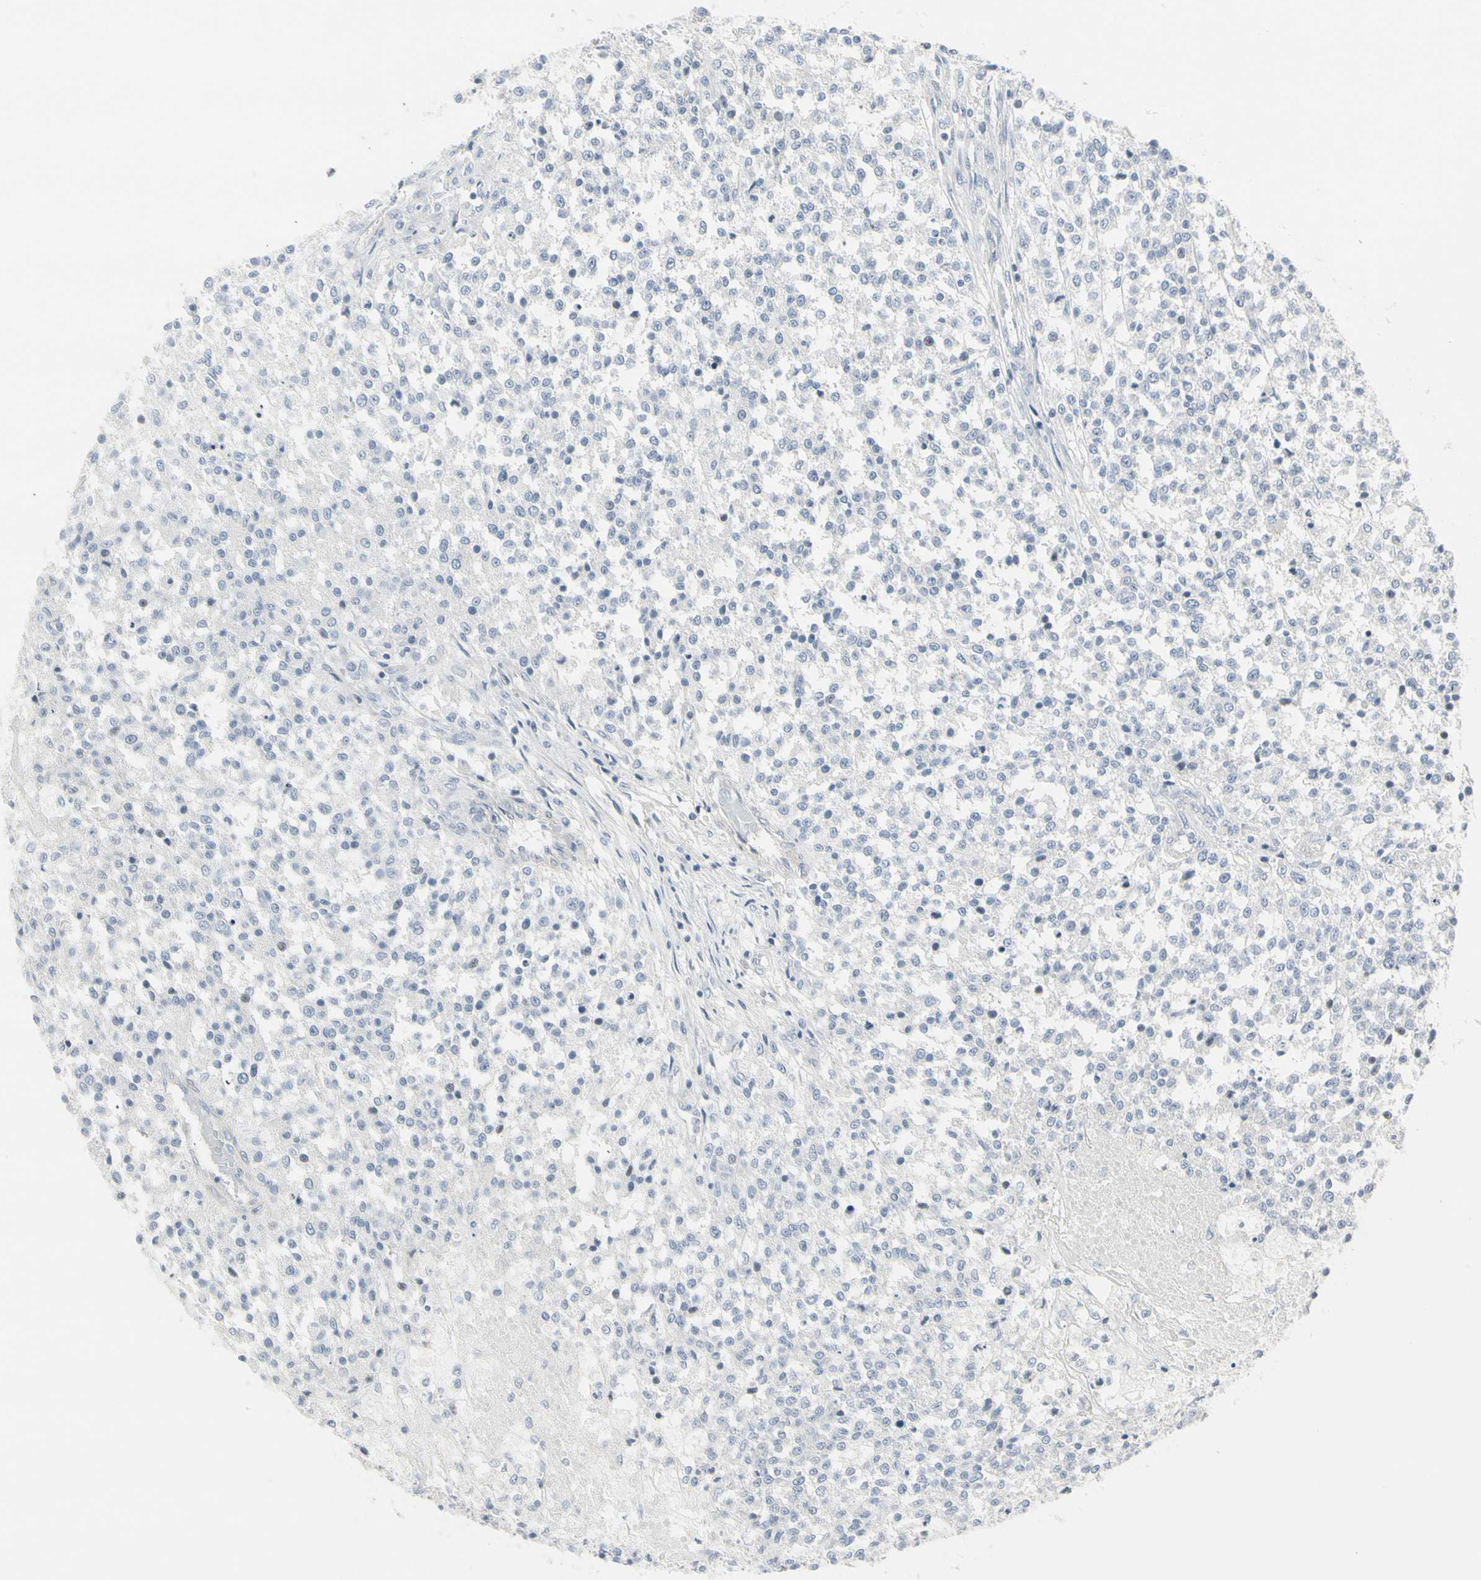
{"staining": {"intensity": "negative", "quantity": "none", "location": "none"}, "tissue": "testis cancer", "cell_type": "Tumor cells", "image_type": "cancer", "snomed": [{"axis": "morphology", "description": "Seminoma, NOS"}, {"axis": "topography", "description": "Testis"}], "caption": "Immunohistochemistry histopathology image of testis seminoma stained for a protein (brown), which displays no staining in tumor cells.", "gene": "DMPK", "patient": {"sex": "male", "age": 59}}